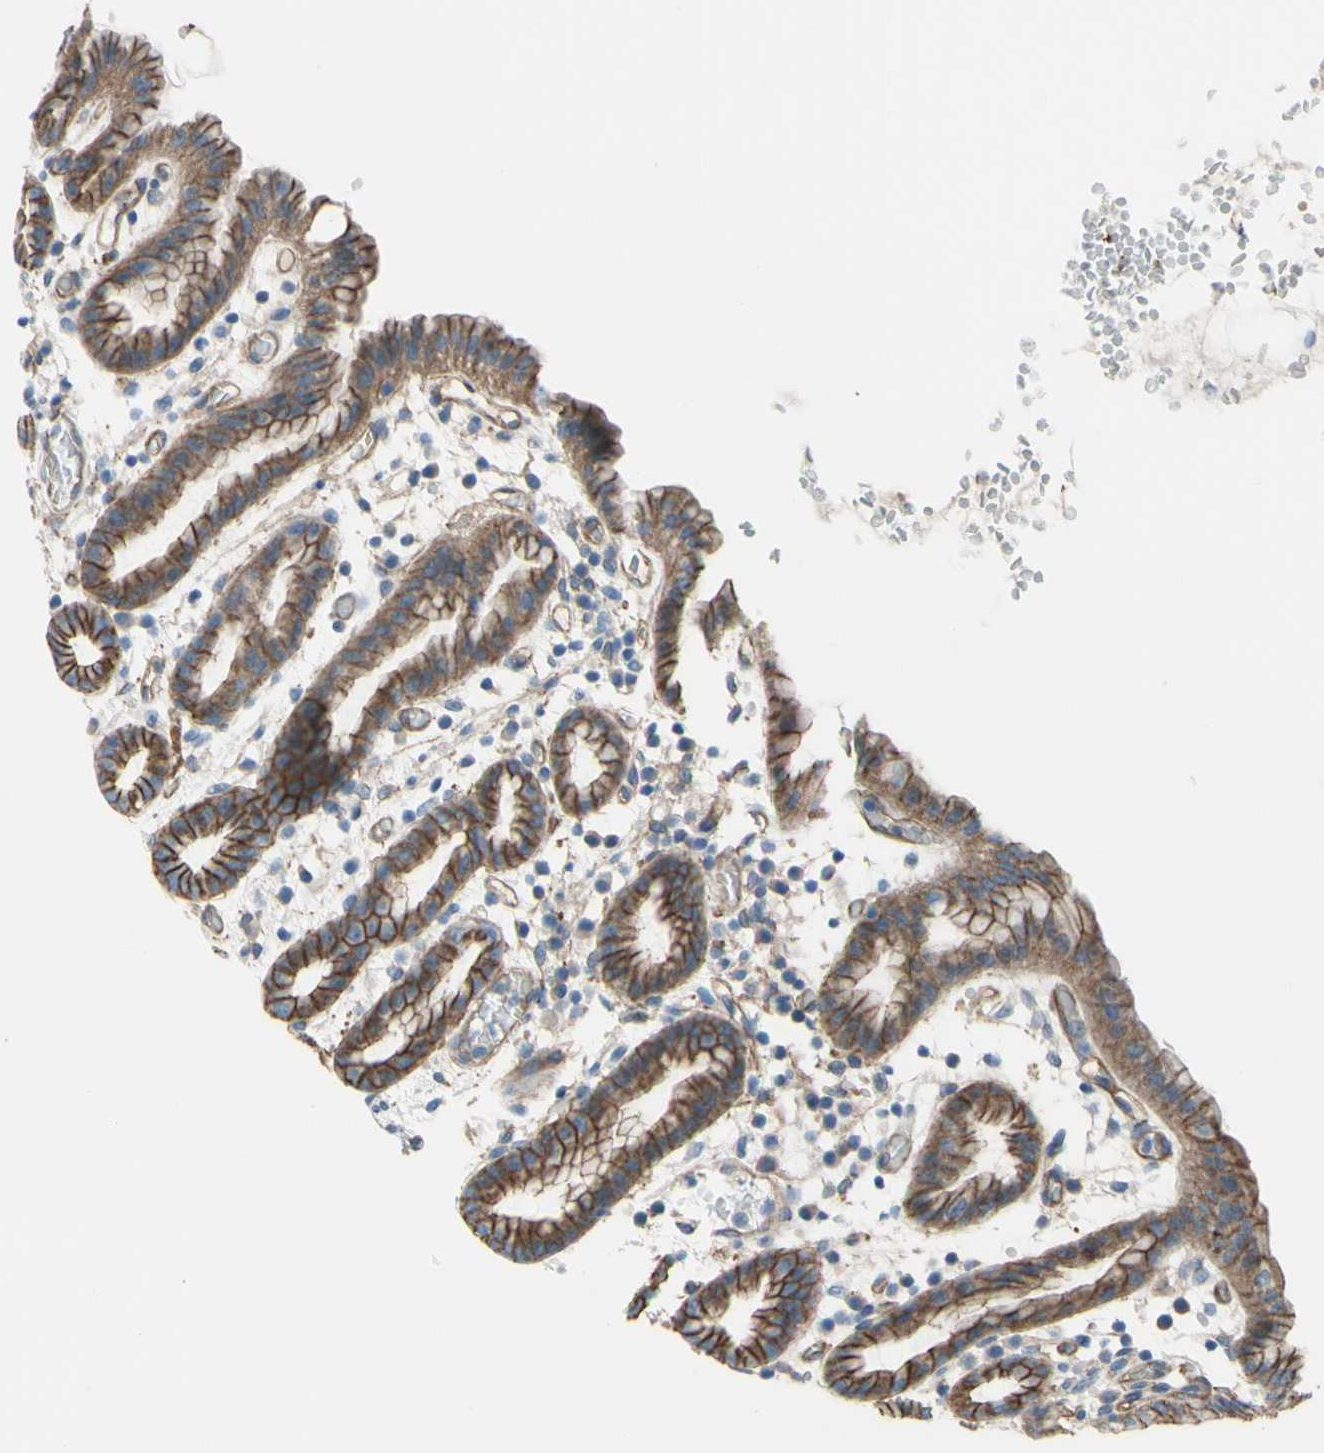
{"staining": {"intensity": "strong", "quantity": ">75%", "location": "cytoplasmic/membranous"}, "tissue": "stomach", "cell_type": "Glandular cells", "image_type": "normal", "snomed": [{"axis": "morphology", "description": "Normal tissue, NOS"}, {"axis": "topography", "description": "Stomach, upper"}], "caption": "This is an image of IHC staining of normal stomach, which shows strong expression in the cytoplasmic/membranous of glandular cells.", "gene": "TPBG", "patient": {"sex": "male", "age": 68}}